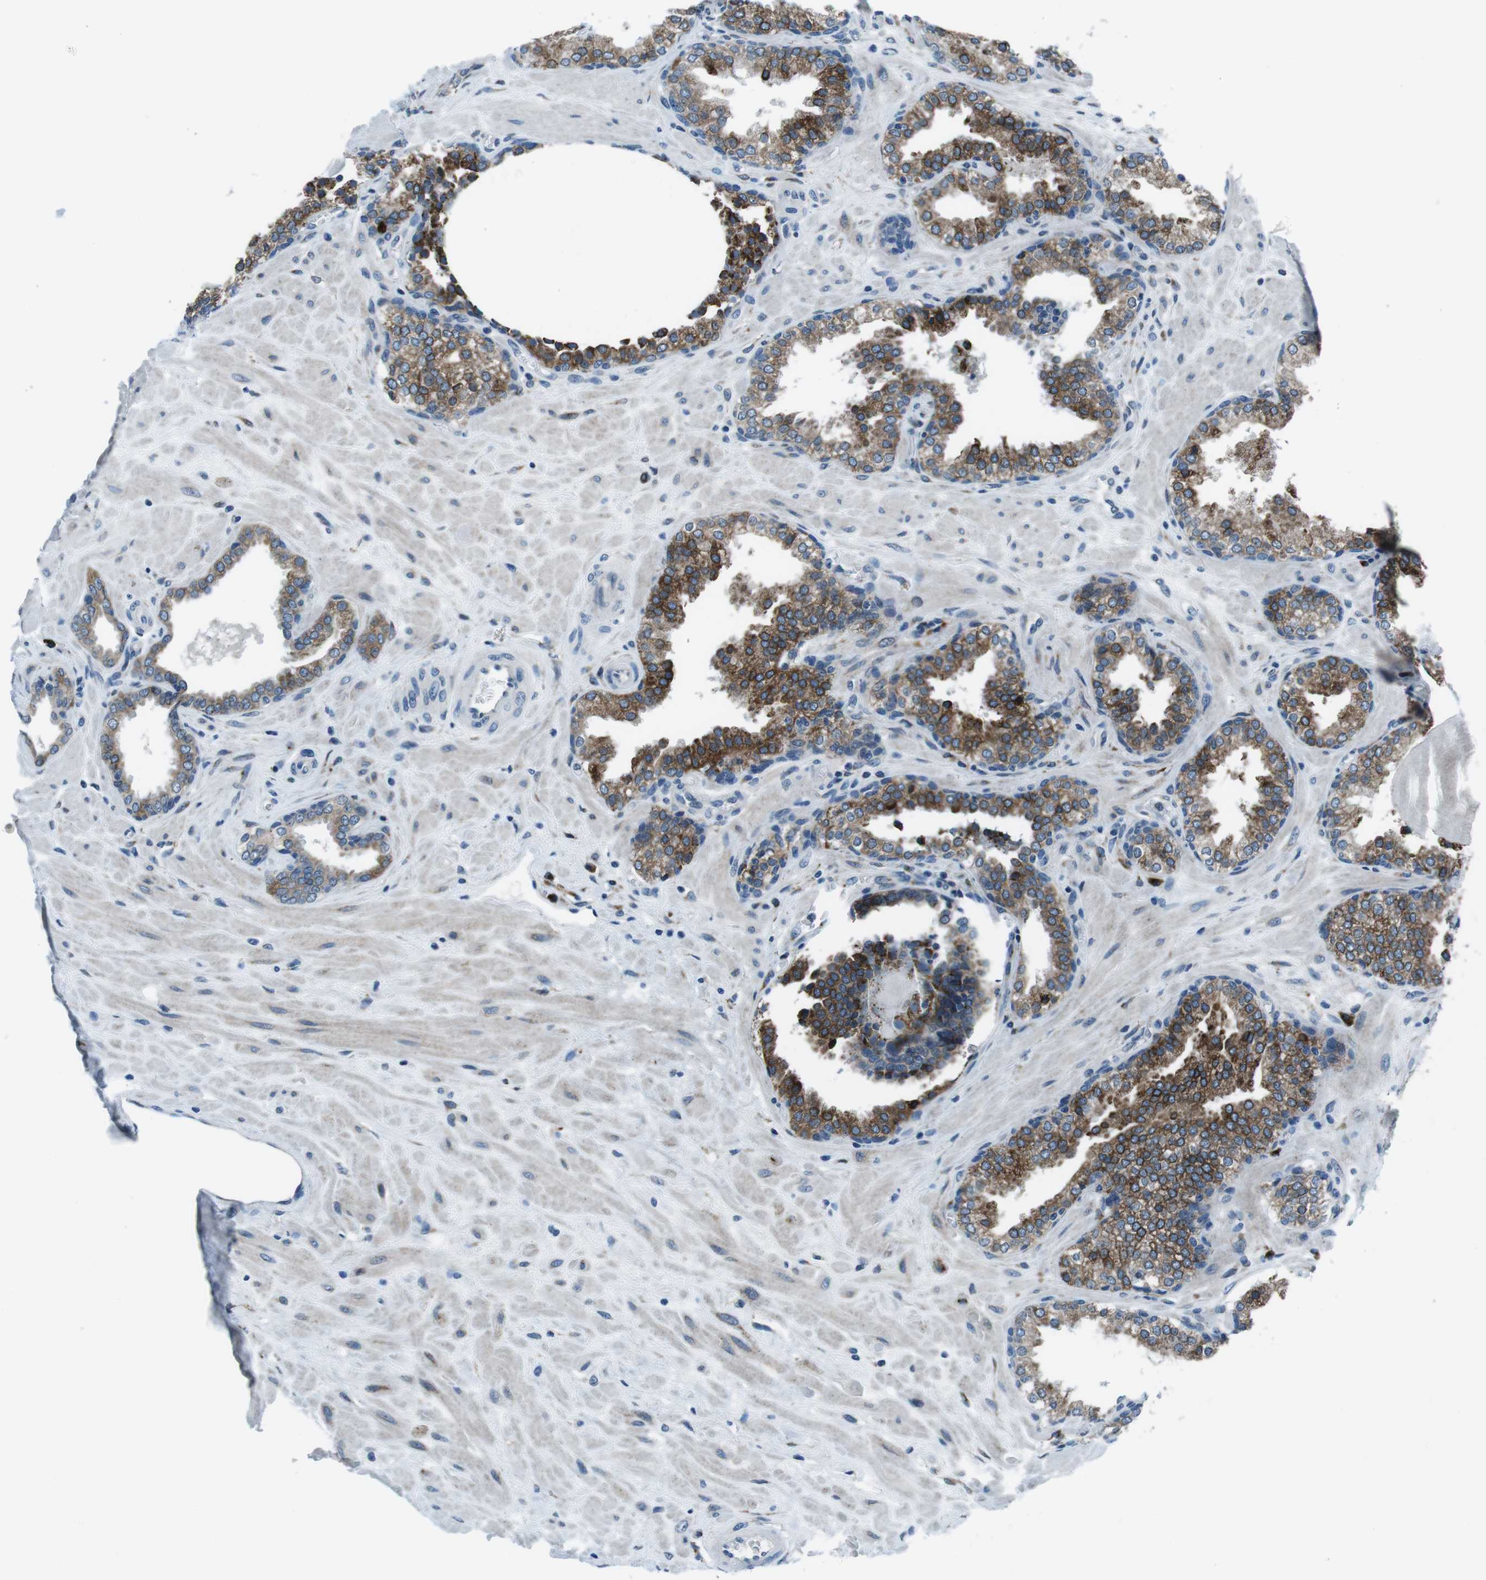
{"staining": {"intensity": "moderate", "quantity": "25%-75%", "location": "cytoplasmic/membranous"}, "tissue": "prostate", "cell_type": "Glandular cells", "image_type": "normal", "snomed": [{"axis": "morphology", "description": "Normal tissue, NOS"}, {"axis": "topography", "description": "Prostate"}], "caption": "Moderate cytoplasmic/membranous protein expression is seen in approximately 25%-75% of glandular cells in prostate. The protein of interest is stained brown, and the nuclei are stained in blue (DAB (3,3'-diaminobenzidine) IHC with brightfield microscopy, high magnification).", "gene": "NUCB2", "patient": {"sex": "male", "age": 51}}